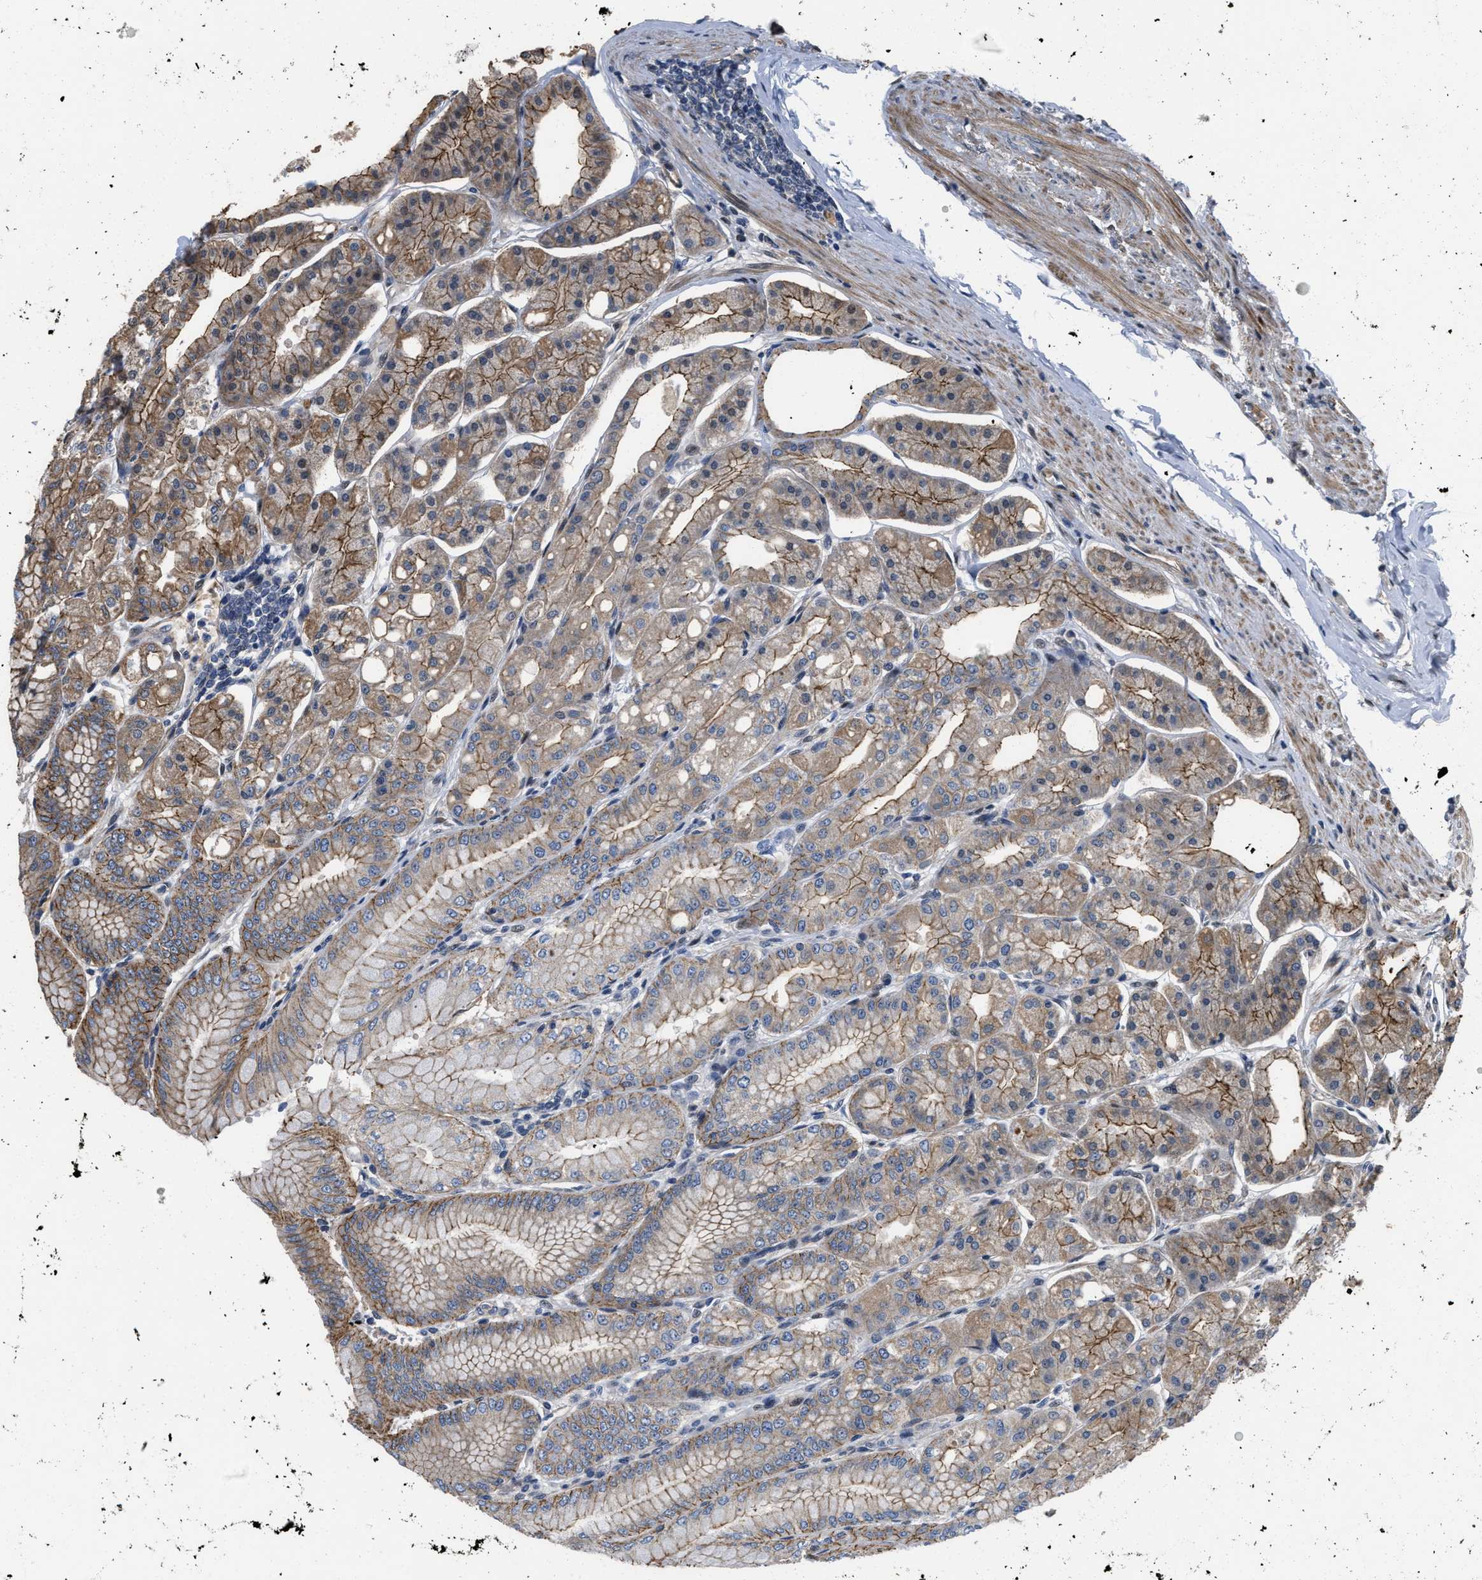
{"staining": {"intensity": "moderate", "quantity": ">75%", "location": "cytoplasmic/membranous"}, "tissue": "stomach", "cell_type": "Glandular cells", "image_type": "normal", "snomed": [{"axis": "morphology", "description": "Normal tissue, NOS"}, {"axis": "topography", "description": "Stomach, lower"}], "caption": "High-power microscopy captured an immunohistochemistry micrograph of normal stomach, revealing moderate cytoplasmic/membranous staining in about >75% of glandular cells. The protein is shown in brown color, while the nuclei are stained blue.", "gene": "PRDM14", "patient": {"sex": "male", "age": 71}}